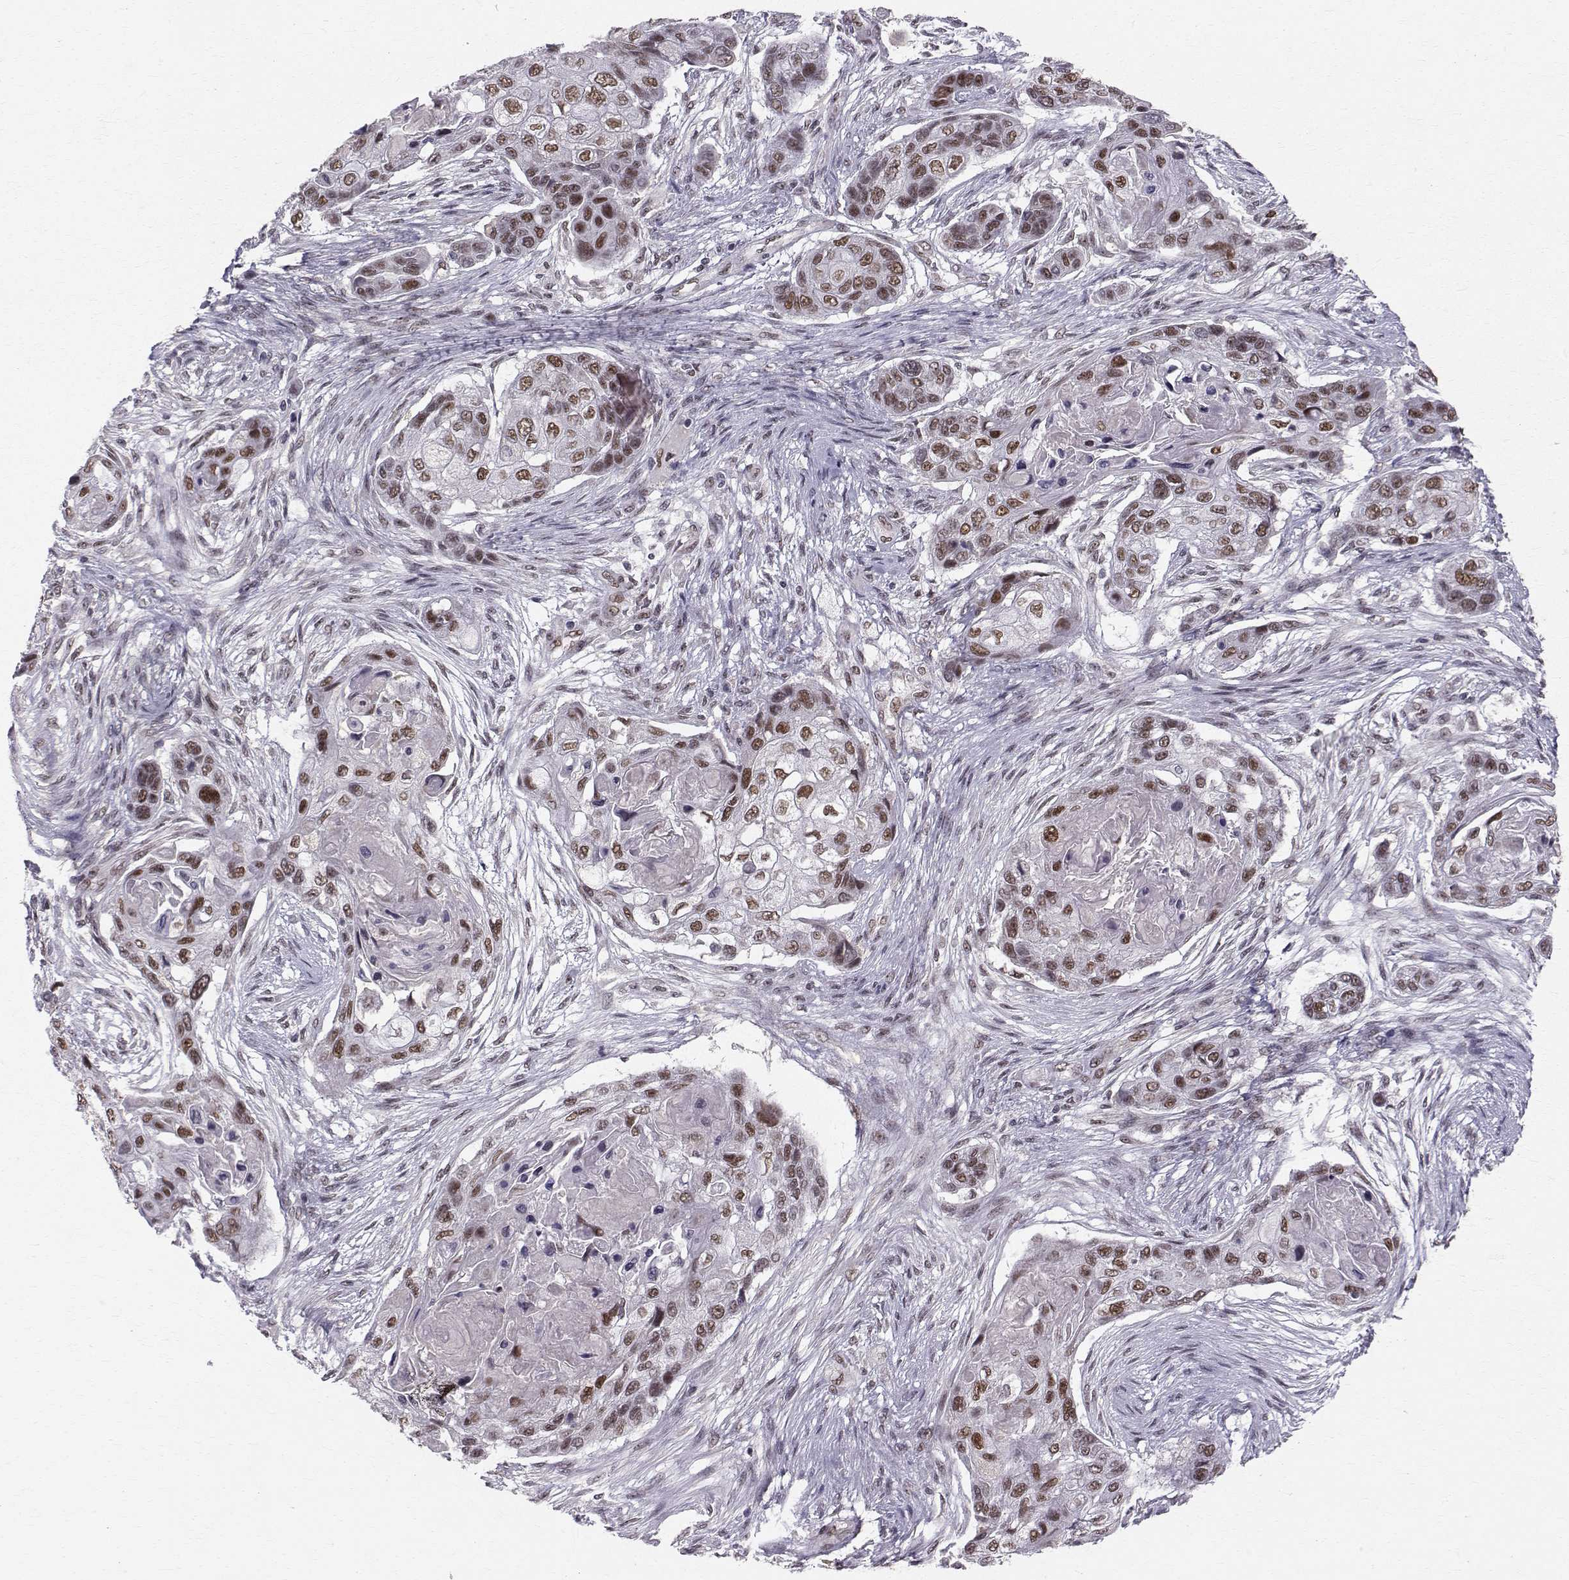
{"staining": {"intensity": "strong", "quantity": "<25%", "location": "nuclear"}, "tissue": "lung cancer", "cell_type": "Tumor cells", "image_type": "cancer", "snomed": [{"axis": "morphology", "description": "Squamous cell carcinoma, NOS"}, {"axis": "topography", "description": "Lung"}], "caption": "Tumor cells show medium levels of strong nuclear expression in approximately <25% of cells in human lung squamous cell carcinoma. (Brightfield microscopy of DAB IHC at high magnification).", "gene": "RPP38", "patient": {"sex": "male", "age": 69}}